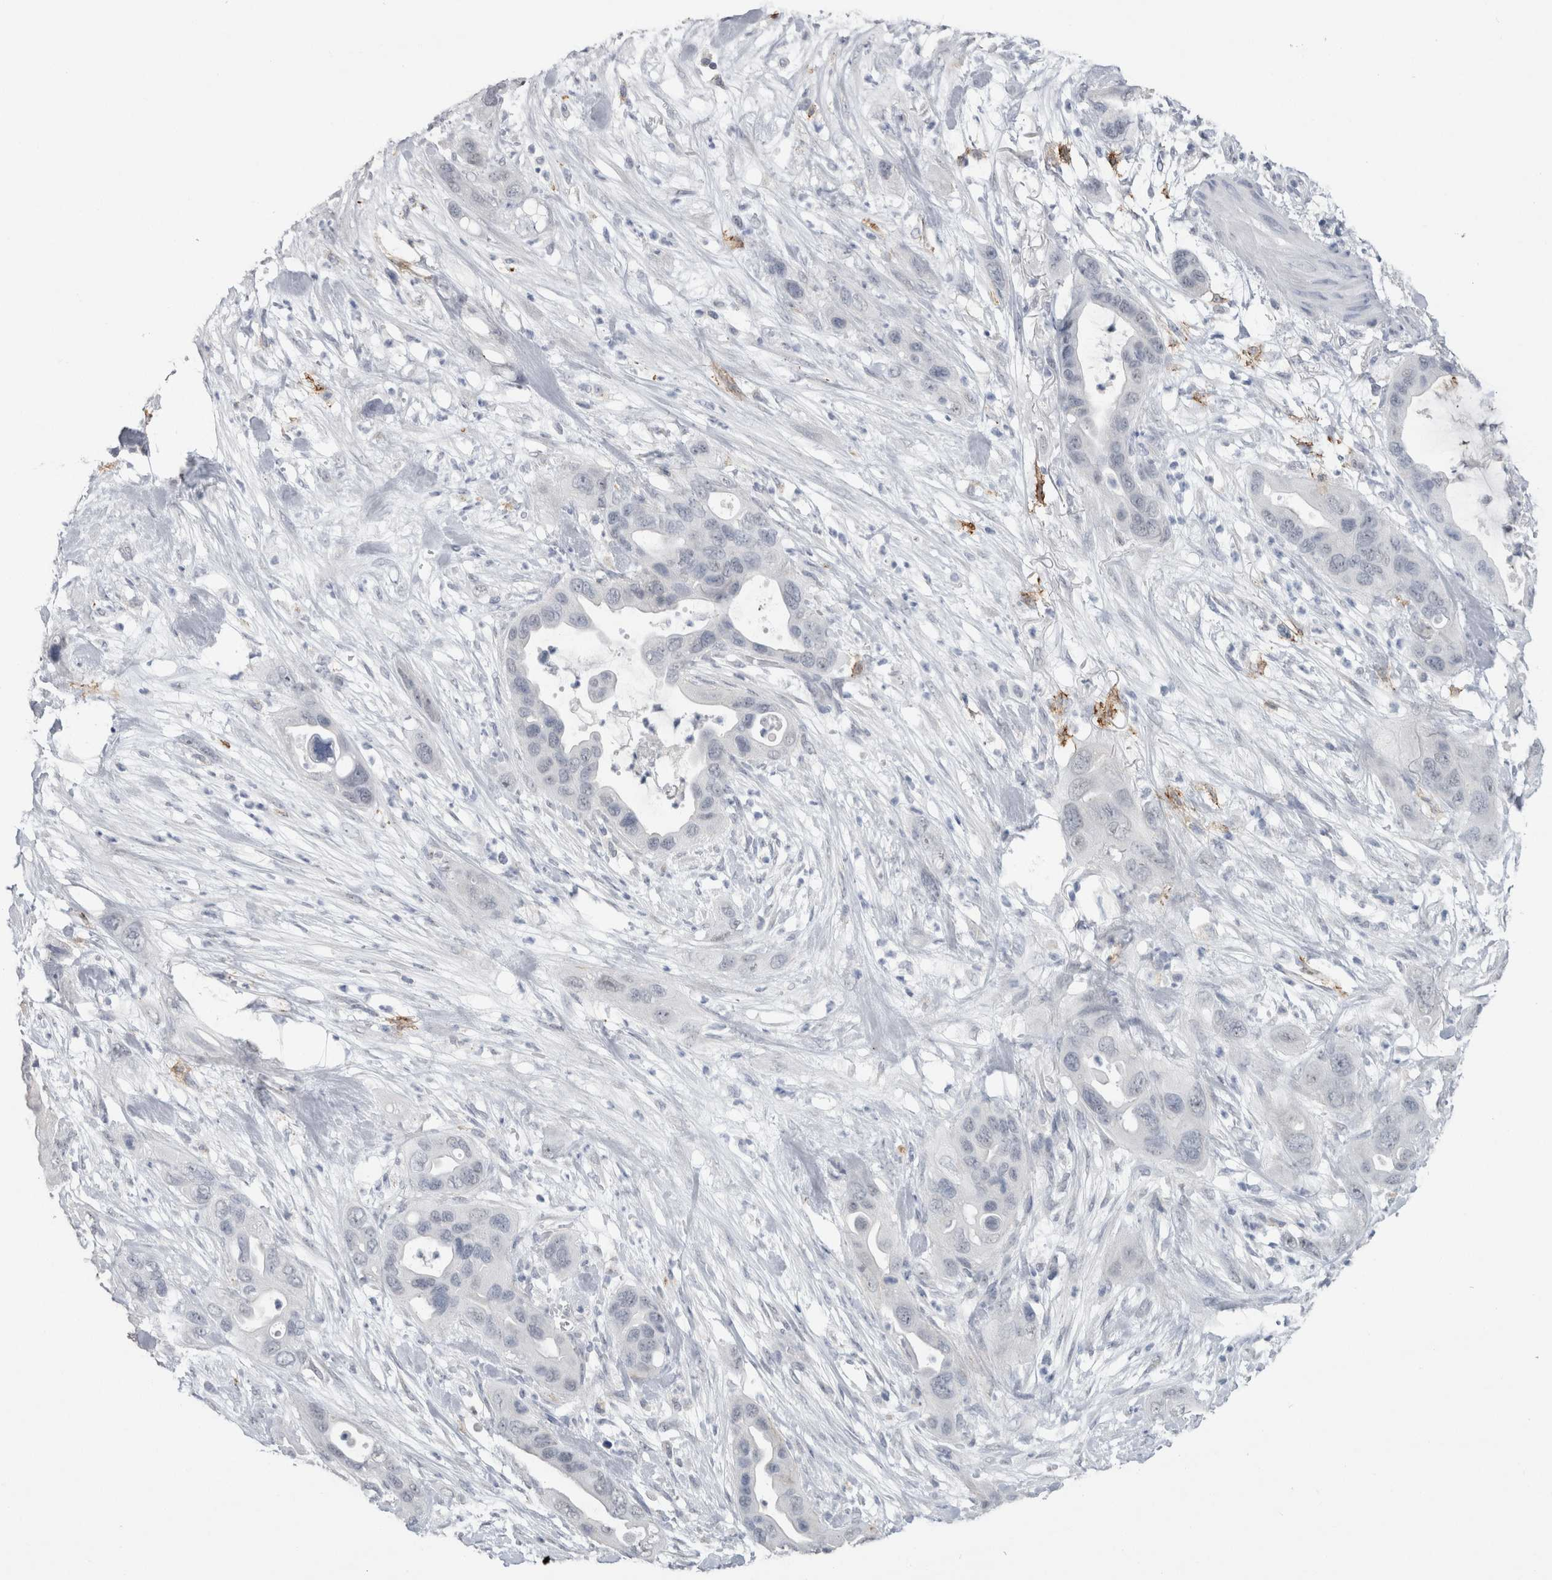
{"staining": {"intensity": "negative", "quantity": "none", "location": "none"}, "tissue": "pancreatic cancer", "cell_type": "Tumor cells", "image_type": "cancer", "snomed": [{"axis": "morphology", "description": "Adenocarcinoma, NOS"}, {"axis": "topography", "description": "Pancreas"}], "caption": "The micrograph reveals no significant expression in tumor cells of pancreatic cancer (adenocarcinoma).", "gene": "CDH17", "patient": {"sex": "female", "age": 71}}